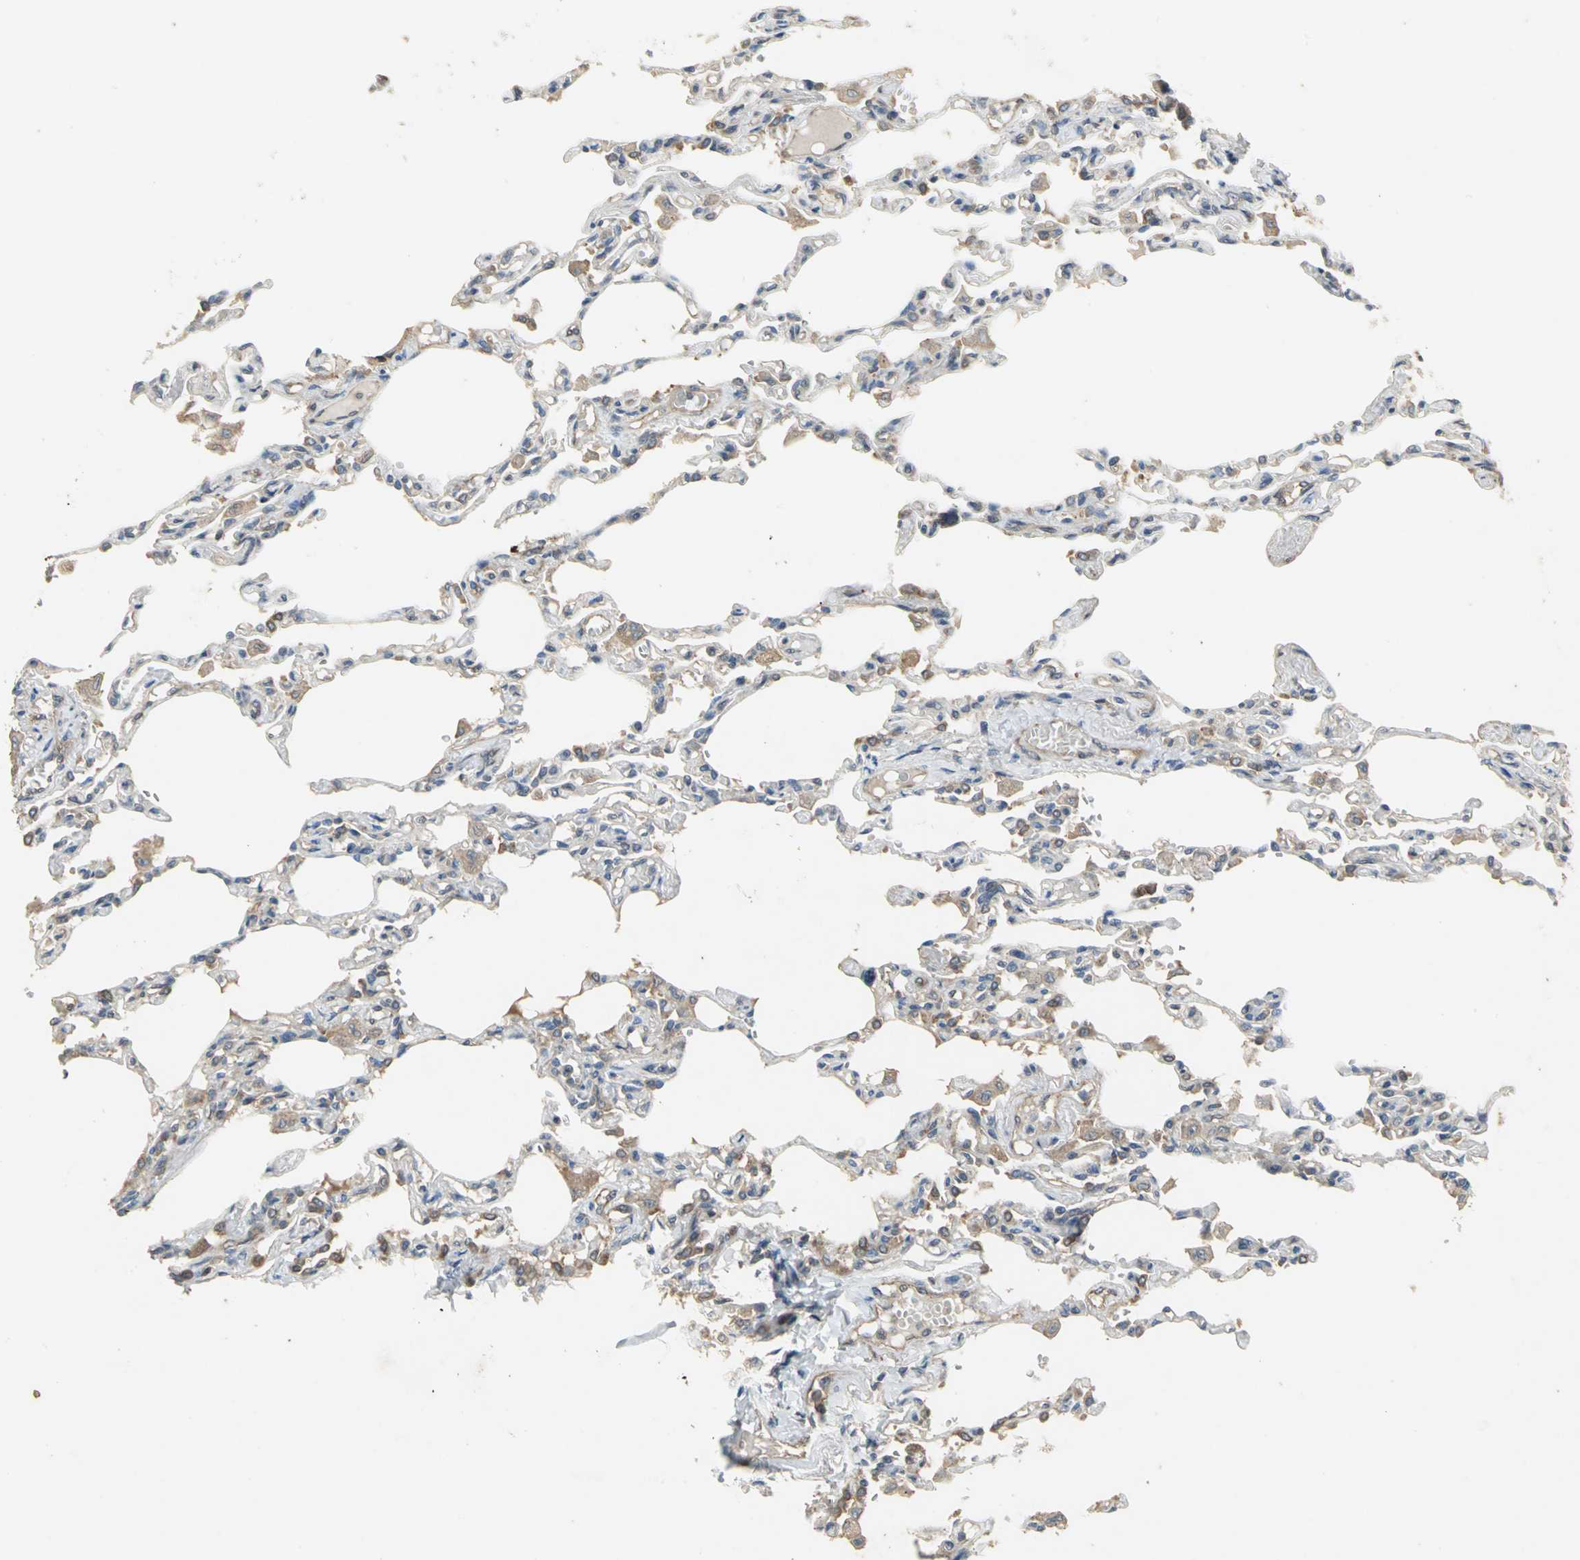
{"staining": {"intensity": "weak", "quantity": ">75%", "location": "cytoplasmic/membranous"}, "tissue": "lung", "cell_type": "Alveolar cells", "image_type": "normal", "snomed": [{"axis": "morphology", "description": "Normal tissue, NOS"}, {"axis": "topography", "description": "Lung"}], "caption": "Immunohistochemical staining of unremarkable human lung displays low levels of weak cytoplasmic/membranous staining in approximately >75% of alveolar cells.", "gene": "MET", "patient": {"sex": "male", "age": 21}}